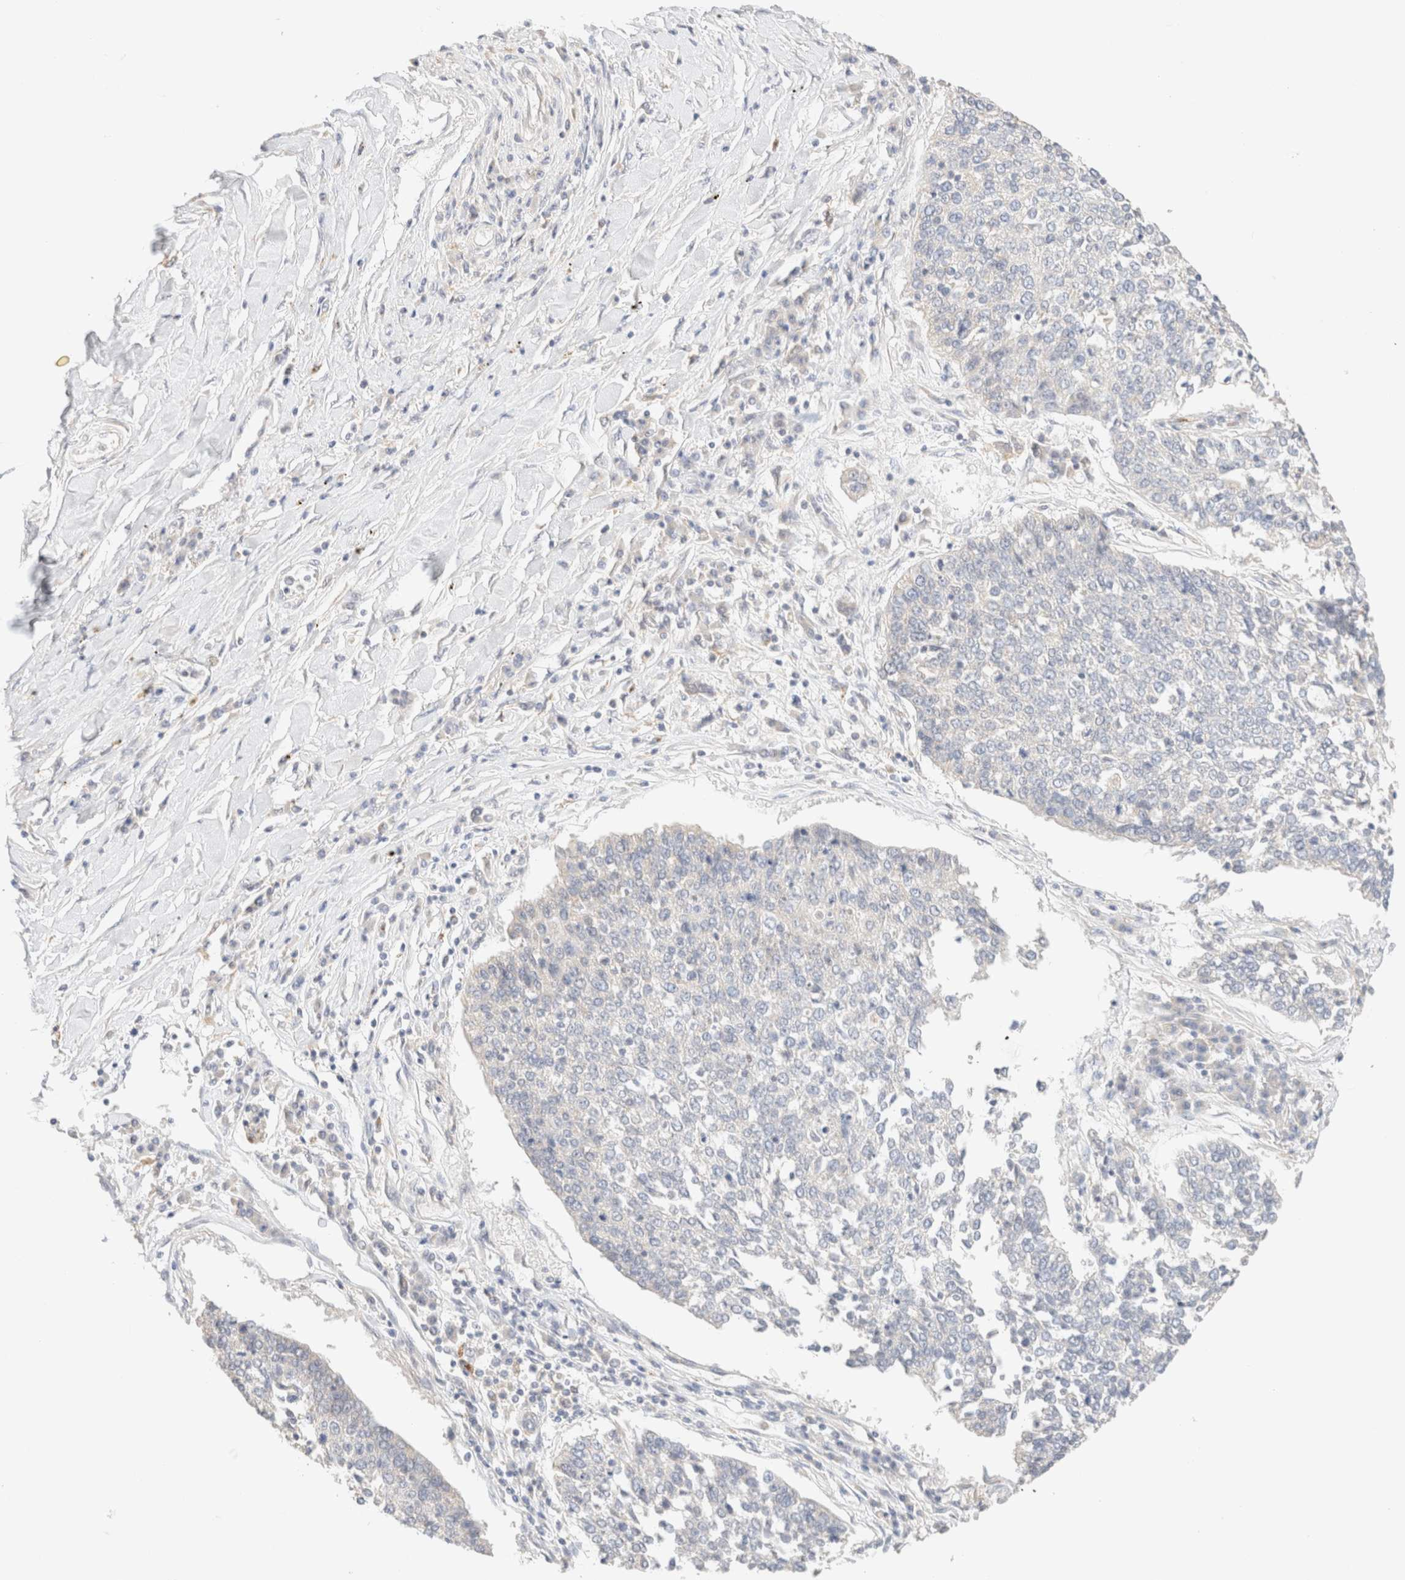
{"staining": {"intensity": "negative", "quantity": "none", "location": "none"}, "tissue": "lung cancer", "cell_type": "Tumor cells", "image_type": "cancer", "snomed": [{"axis": "morphology", "description": "Normal tissue, NOS"}, {"axis": "morphology", "description": "Squamous cell carcinoma, NOS"}, {"axis": "topography", "description": "Cartilage tissue"}, {"axis": "topography", "description": "Bronchus"}, {"axis": "topography", "description": "Lung"}, {"axis": "topography", "description": "Peripheral nerve tissue"}], "caption": "Photomicrograph shows no protein staining in tumor cells of lung cancer (squamous cell carcinoma) tissue.", "gene": "SARM1", "patient": {"sex": "female", "age": 49}}